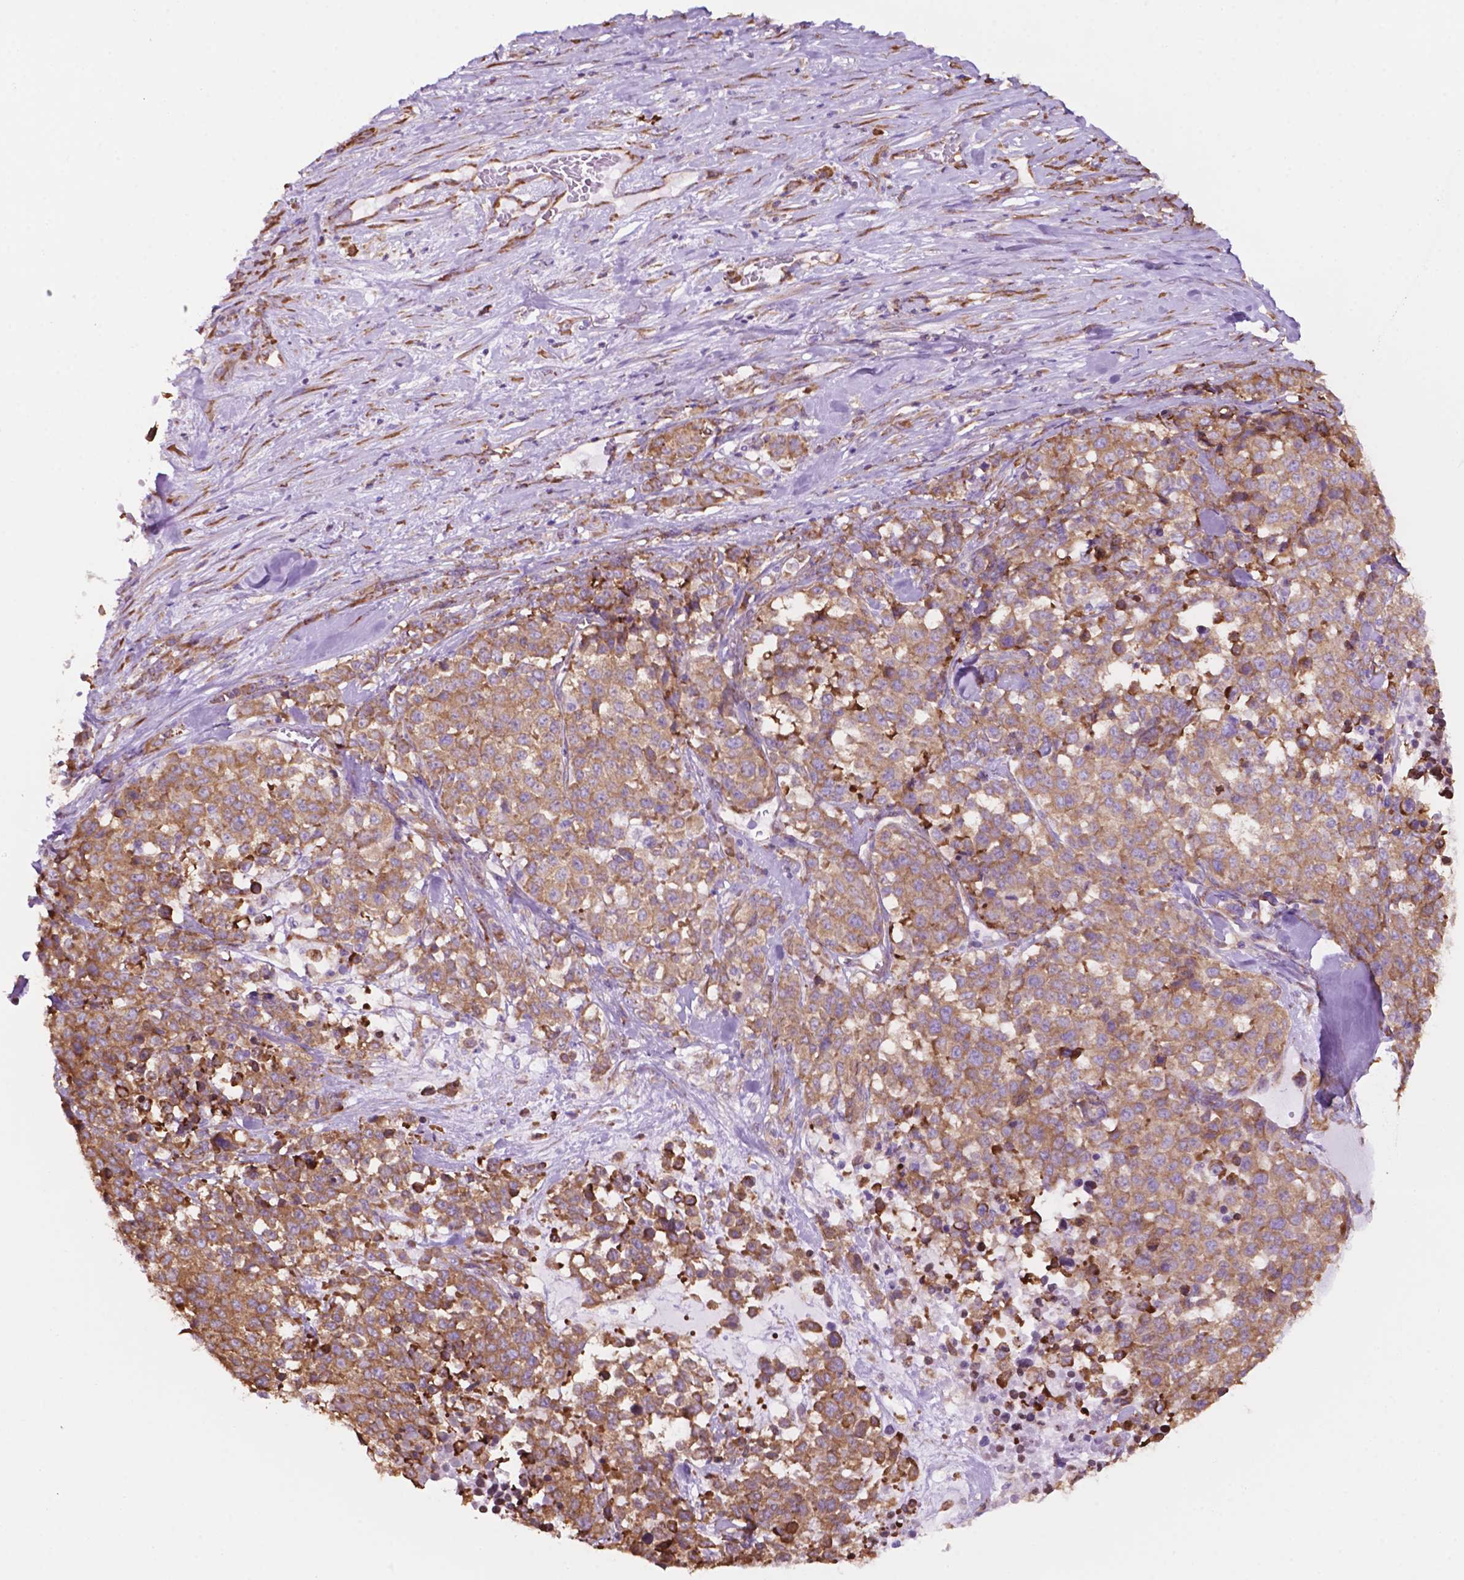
{"staining": {"intensity": "moderate", "quantity": ">75%", "location": "cytoplasmic/membranous"}, "tissue": "melanoma", "cell_type": "Tumor cells", "image_type": "cancer", "snomed": [{"axis": "morphology", "description": "Malignant melanoma, Metastatic site"}, {"axis": "topography", "description": "Skin"}], "caption": "Malignant melanoma (metastatic site) stained with DAB immunohistochemistry shows medium levels of moderate cytoplasmic/membranous positivity in about >75% of tumor cells.", "gene": "RPL29", "patient": {"sex": "male", "age": 84}}